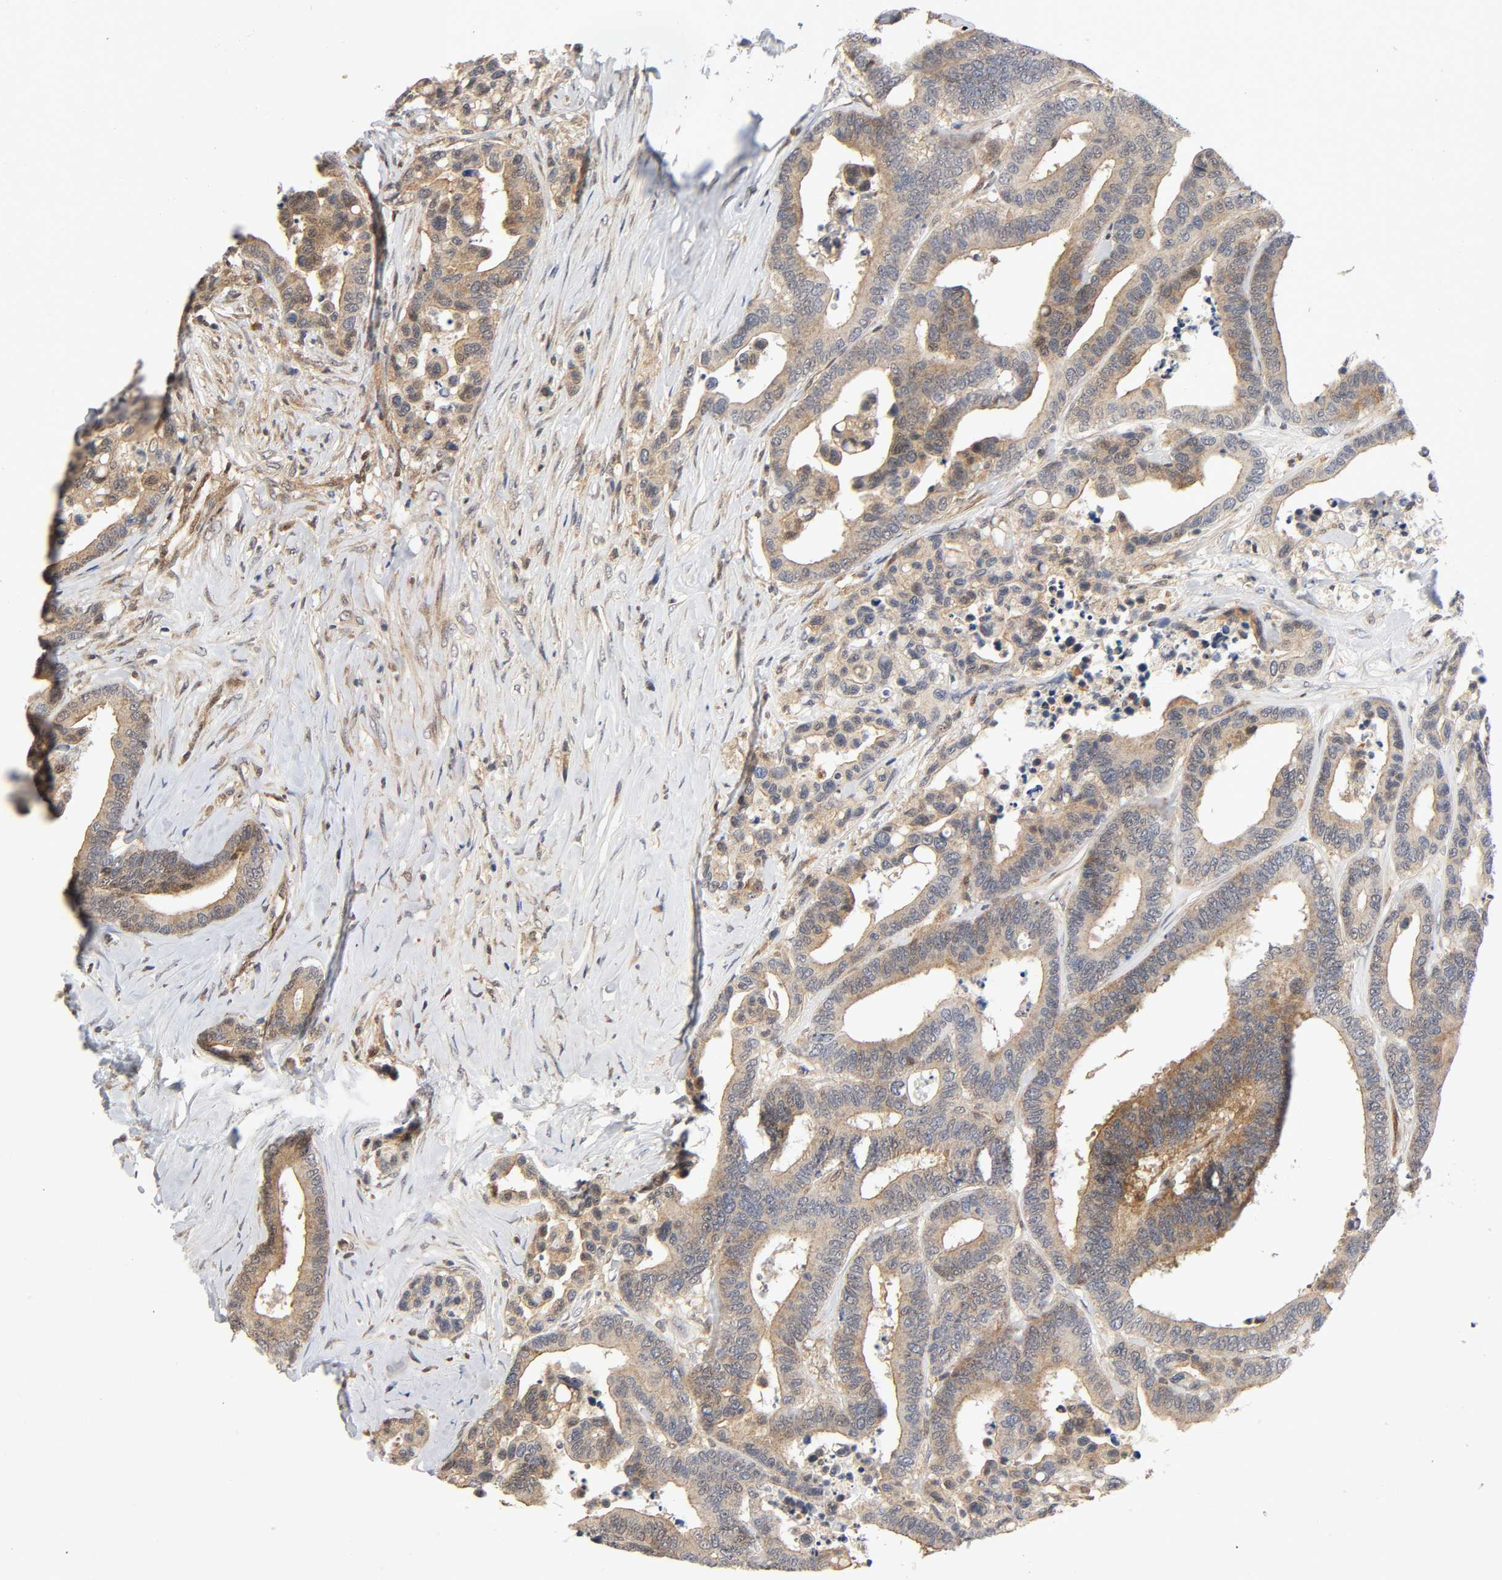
{"staining": {"intensity": "weak", "quantity": ">75%", "location": "cytoplasmic/membranous"}, "tissue": "colorectal cancer", "cell_type": "Tumor cells", "image_type": "cancer", "snomed": [{"axis": "morphology", "description": "Adenocarcinoma, NOS"}, {"axis": "topography", "description": "Colon"}], "caption": "Immunohistochemistry staining of adenocarcinoma (colorectal), which exhibits low levels of weak cytoplasmic/membranous positivity in approximately >75% of tumor cells indicating weak cytoplasmic/membranous protein expression. The staining was performed using DAB (brown) for protein detection and nuclei were counterstained in hematoxylin (blue).", "gene": "CASP9", "patient": {"sex": "male", "age": 82}}